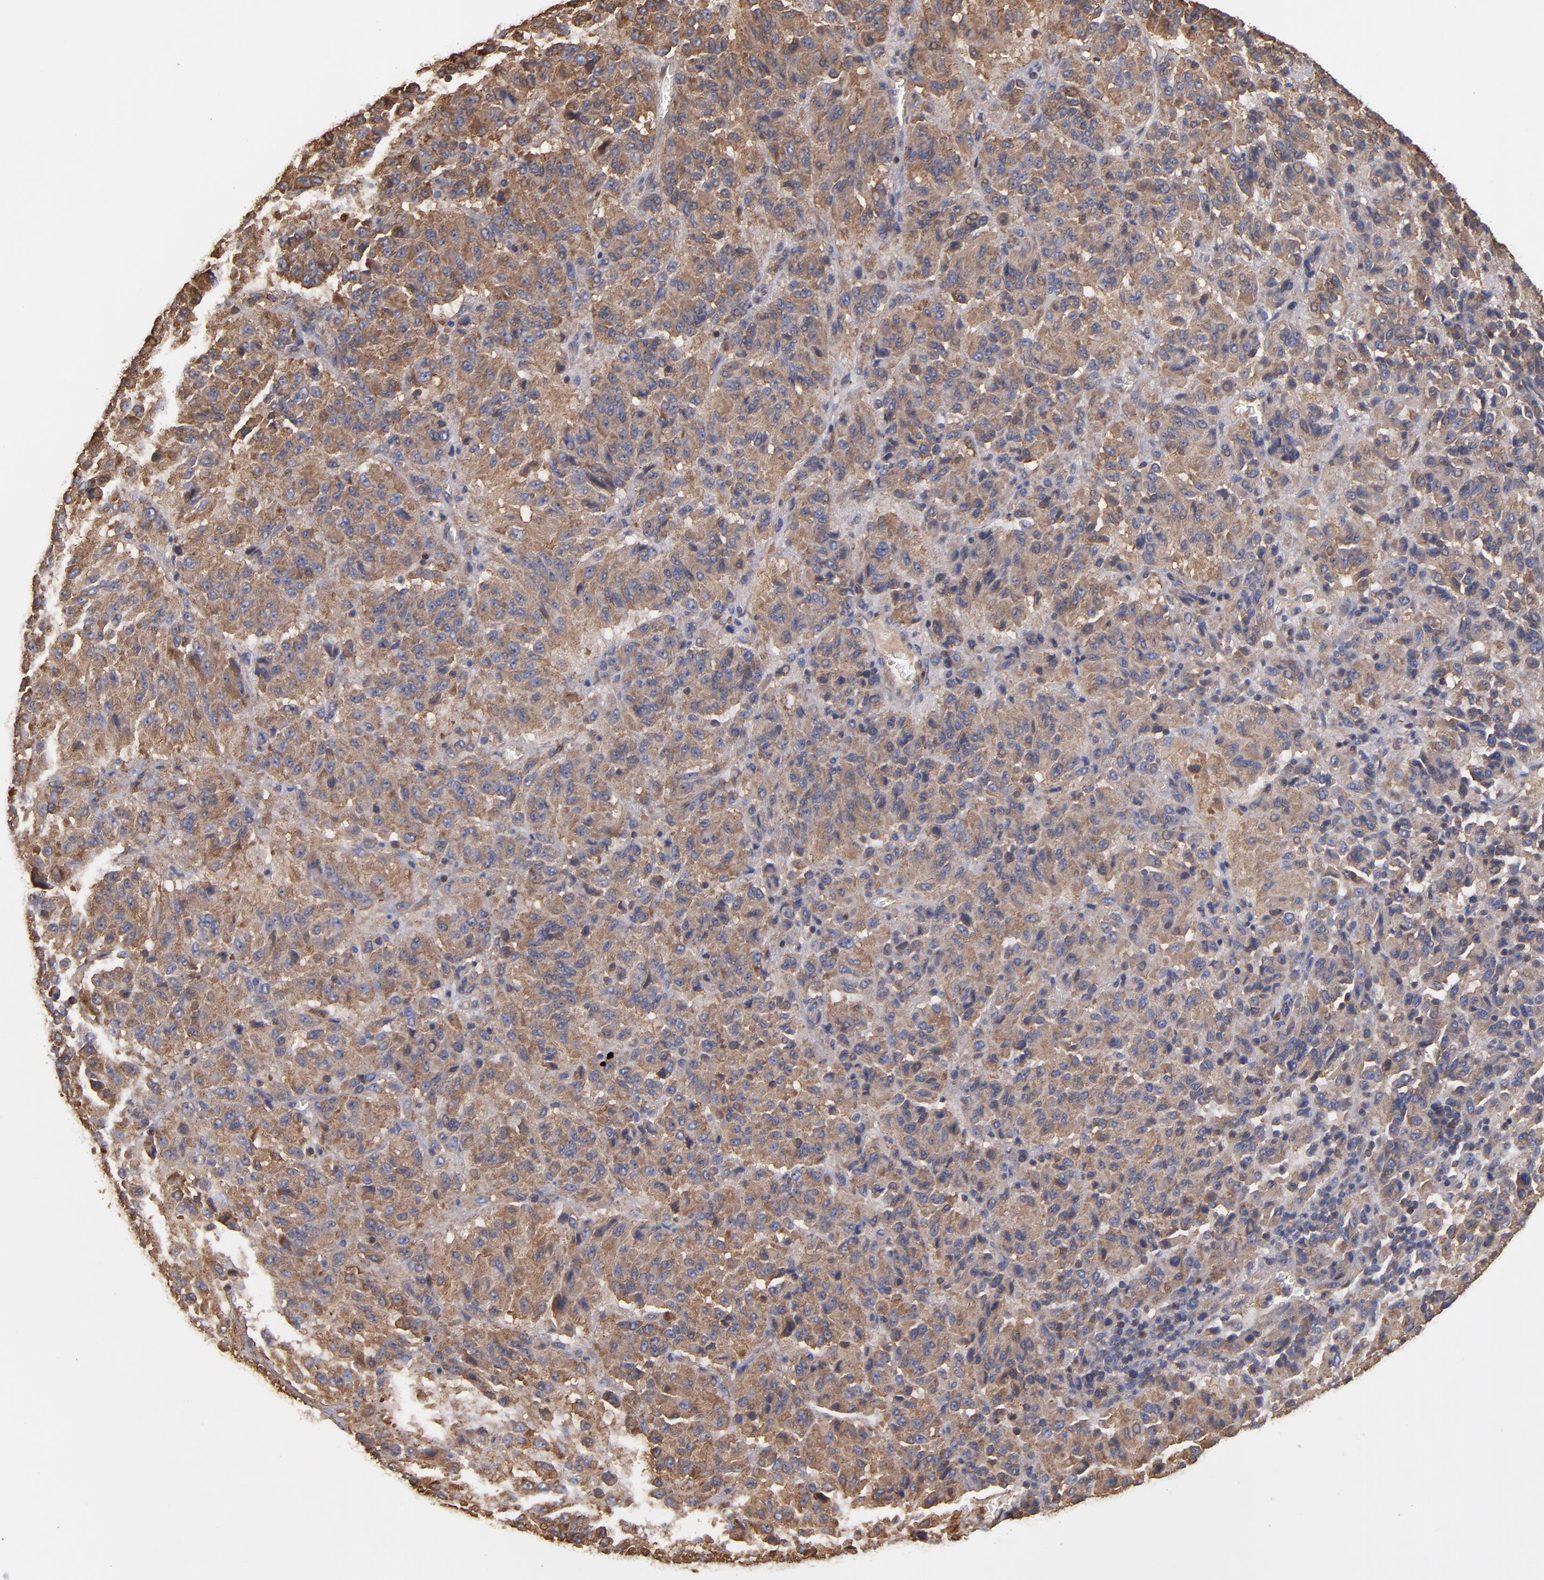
{"staining": {"intensity": "moderate", "quantity": ">75%", "location": "cytoplasmic/membranous"}, "tissue": "melanoma", "cell_type": "Tumor cells", "image_type": "cancer", "snomed": [{"axis": "morphology", "description": "Malignant melanoma, Metastatic site"}, {"axis": "topography", "description": "Lung"}], "caption": "Melanoma was stained to show a protein in brown. There is medium levels of moderate cytoplasmic/membranous expression in approximately >75% of tumor cells.", "gene": "ACTN4", "patient": {"sex": "male", "age": 64}}